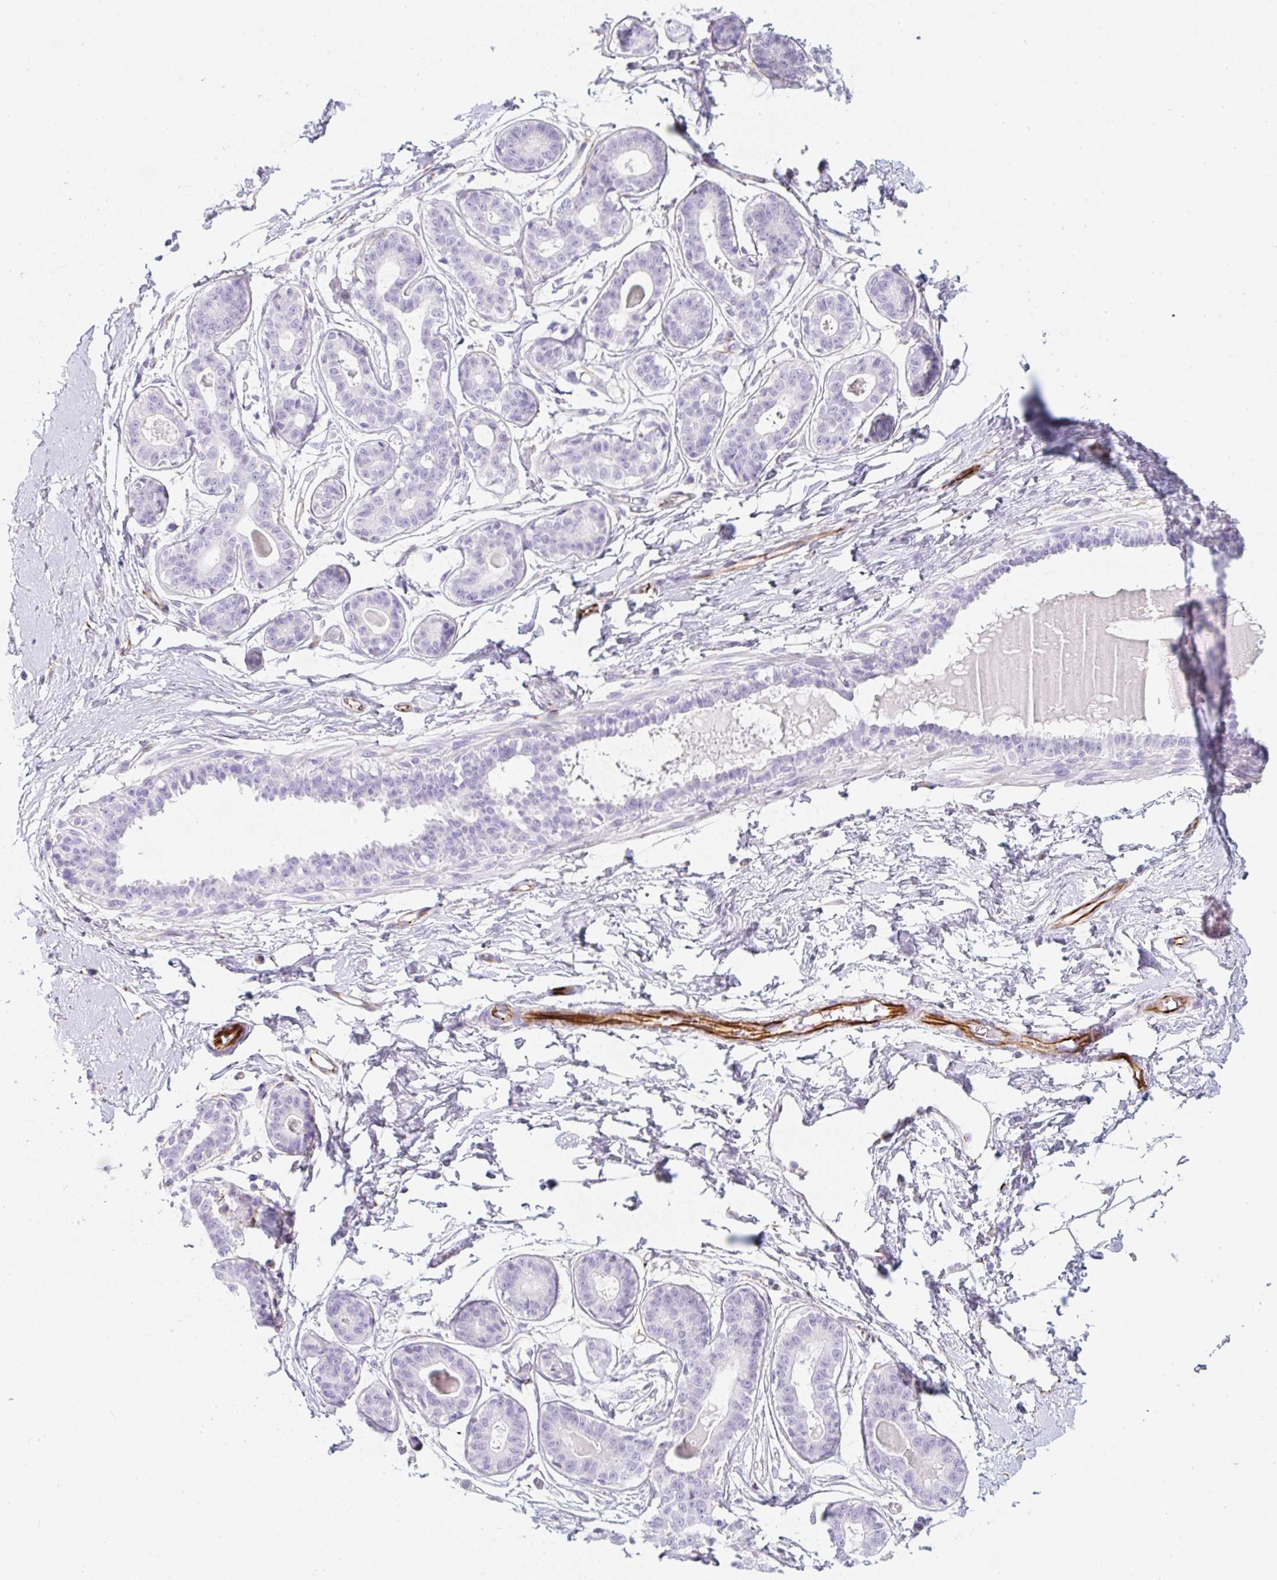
{"staining": {"intensity": "negative", "quantity": "none", "location": "none"}, "tissue": "breast", "cell_type": "Adipocytes", "image_type": "normal", "snomed": [{"axis": "morphology", "description": "Normal tissue, NOS"}, {"axis": "topography", "description": "Breast"}], "caption": "A high-resolution micrograph shows immunohistochemistry staining of unremarkable breast, which reveals no significant expression in adipocytes.", "gene": "ZNF689", "patient": {"sex": "female", "age": 45}}